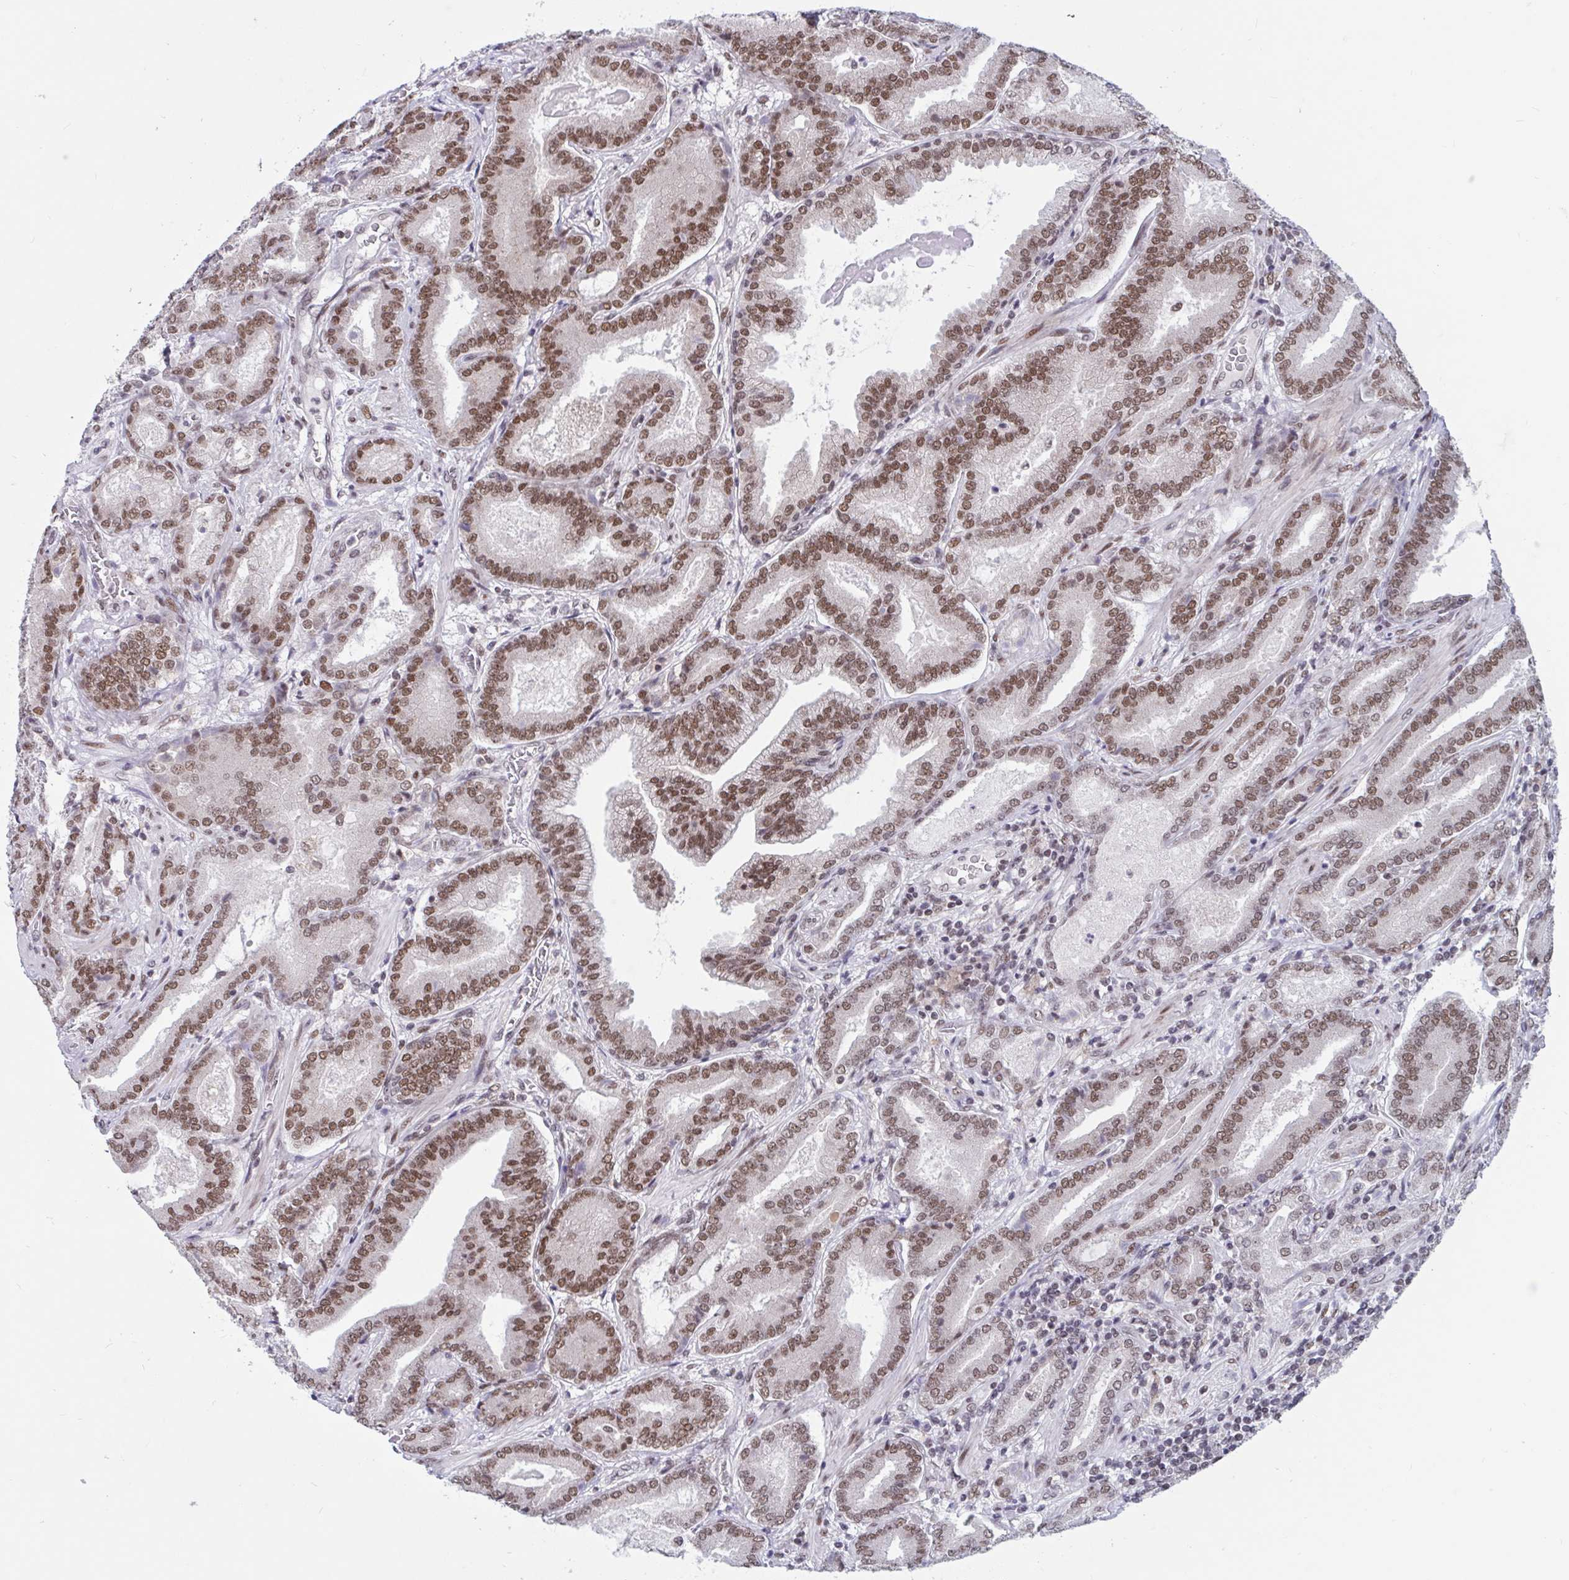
{"staining": {"intensity": "moderate", "quantity": ">75%", "location": "nuclear"}, "tissue": "prostate cancer", "cell_type": "Tumor cells", "image_type": "cancer", "snomed": [{"axis": "morphology", "description": "Adenocarcinoma, High grade"}, {"axis": "topography", "description": "Prostate"}], "caption": "Immunohistochemistry (IHC) staining of prostate adenocarcinoma (high-grade), which displays medium levels of moderate nuclear expression in about >75% of tumor cells indicating moderate nuclear protein positivity. The staining was performed using DAB (3,3'-diaminobenzidine) (brown) for protein detection and nuclei were counterstained in hematoxylin (blue).", "gene": "PHF10", "patient": {"sex": "male", "age": 62}}